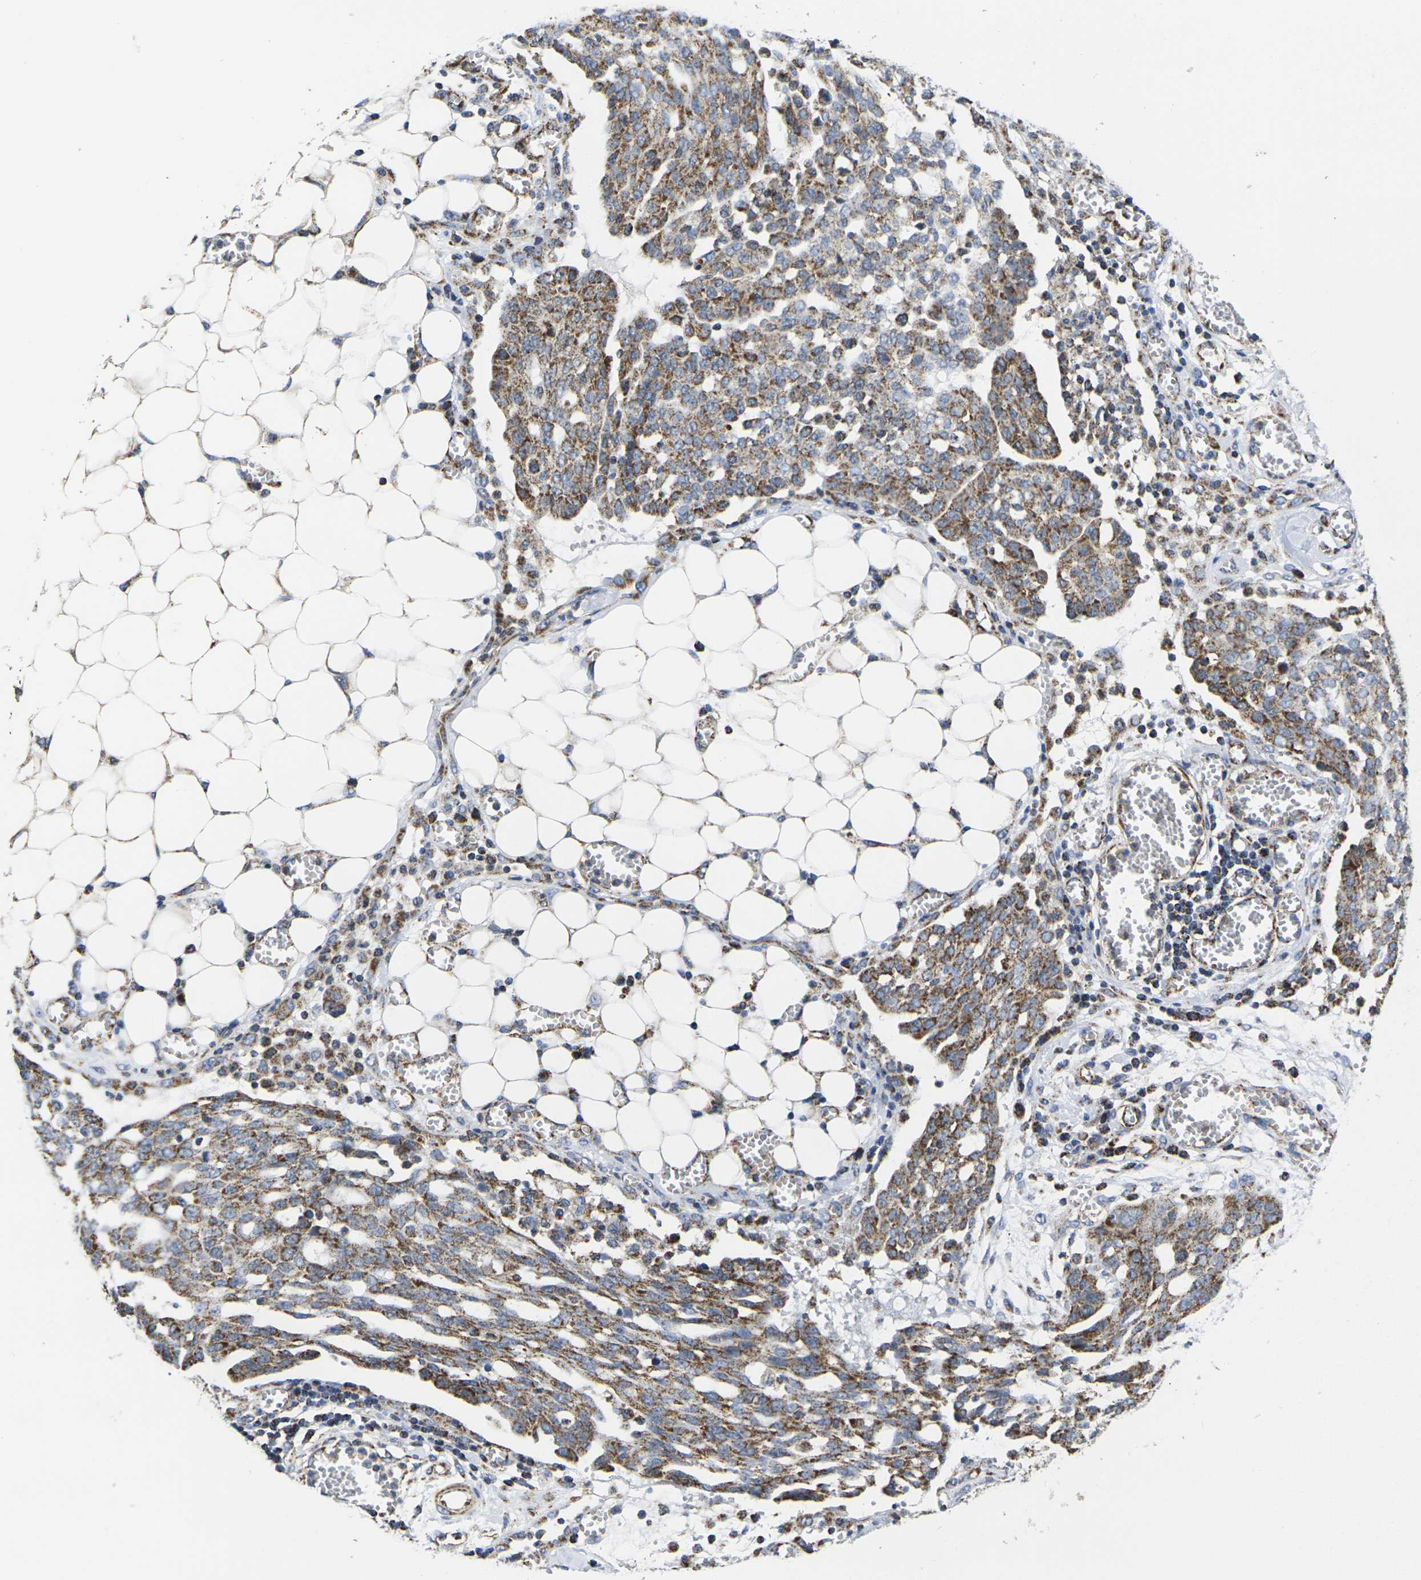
{"staining": {"intensity": "strong", "quantity": ">75%", "location": "cytoplasmic/membranous"}, "tissue": "ovarian cancer", "cell_type": "Tumor cells", "image_type": "cancer", "snomed": [{"axis": "morphology", "description": "Cystadenocarcinoma, serous, NOS"}, {"axis": "topography", "description": "Soft tissue"}, {"axis": "topography", "description": "Ovary"}], "caption": "A micrograph showing strong cytoplasmic/membranous positivity in approximately >75% of tumor cells in ovarian cancer, as visualized by brown immunohistochemical staining.", "gene": "P2RY11", "patient": {"sex": "female", "age": 57}}